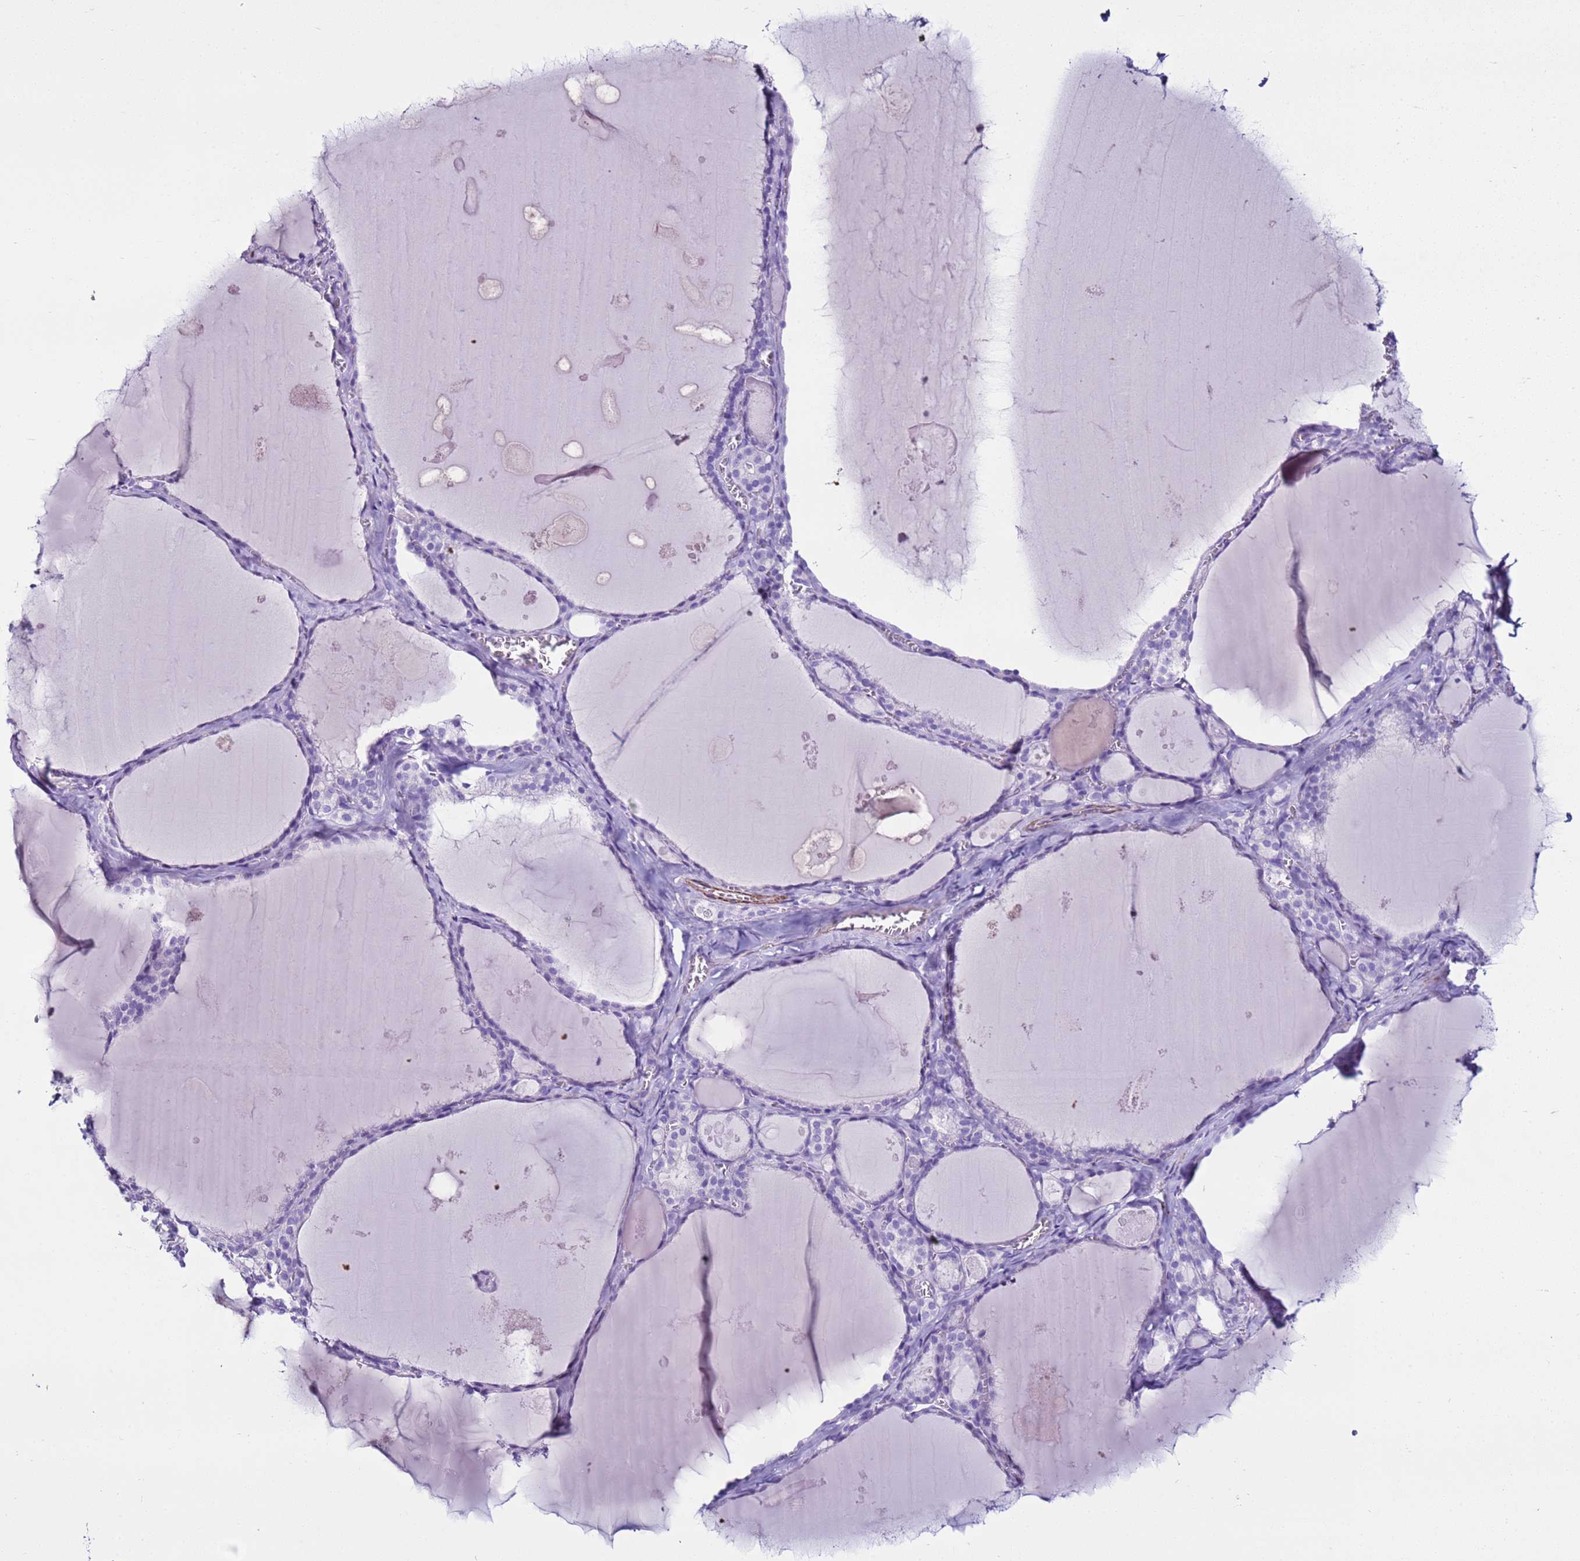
{"staining": {"intensity": "negative", "quantity": "none", "location": "none"}, "tissue": "thyroid gland", "cell_type": "Glandular cells", "image_type": "normal", "snomed": [{"axis": "morphology", "description": "Normal tissue, NOS"}, {"axis": "topography", "description": "Thyroid gland"}], "caption": "High magnification brightfield microscopy of unremarkable thyroid gland stained with DAB (brown) and counterstained with hematoxylin (blue): glandular cells show no significant staining. Nuclei are stained in blue.", "gene": "LCMT1", "patient": {"sex": "male", "age": 56}}